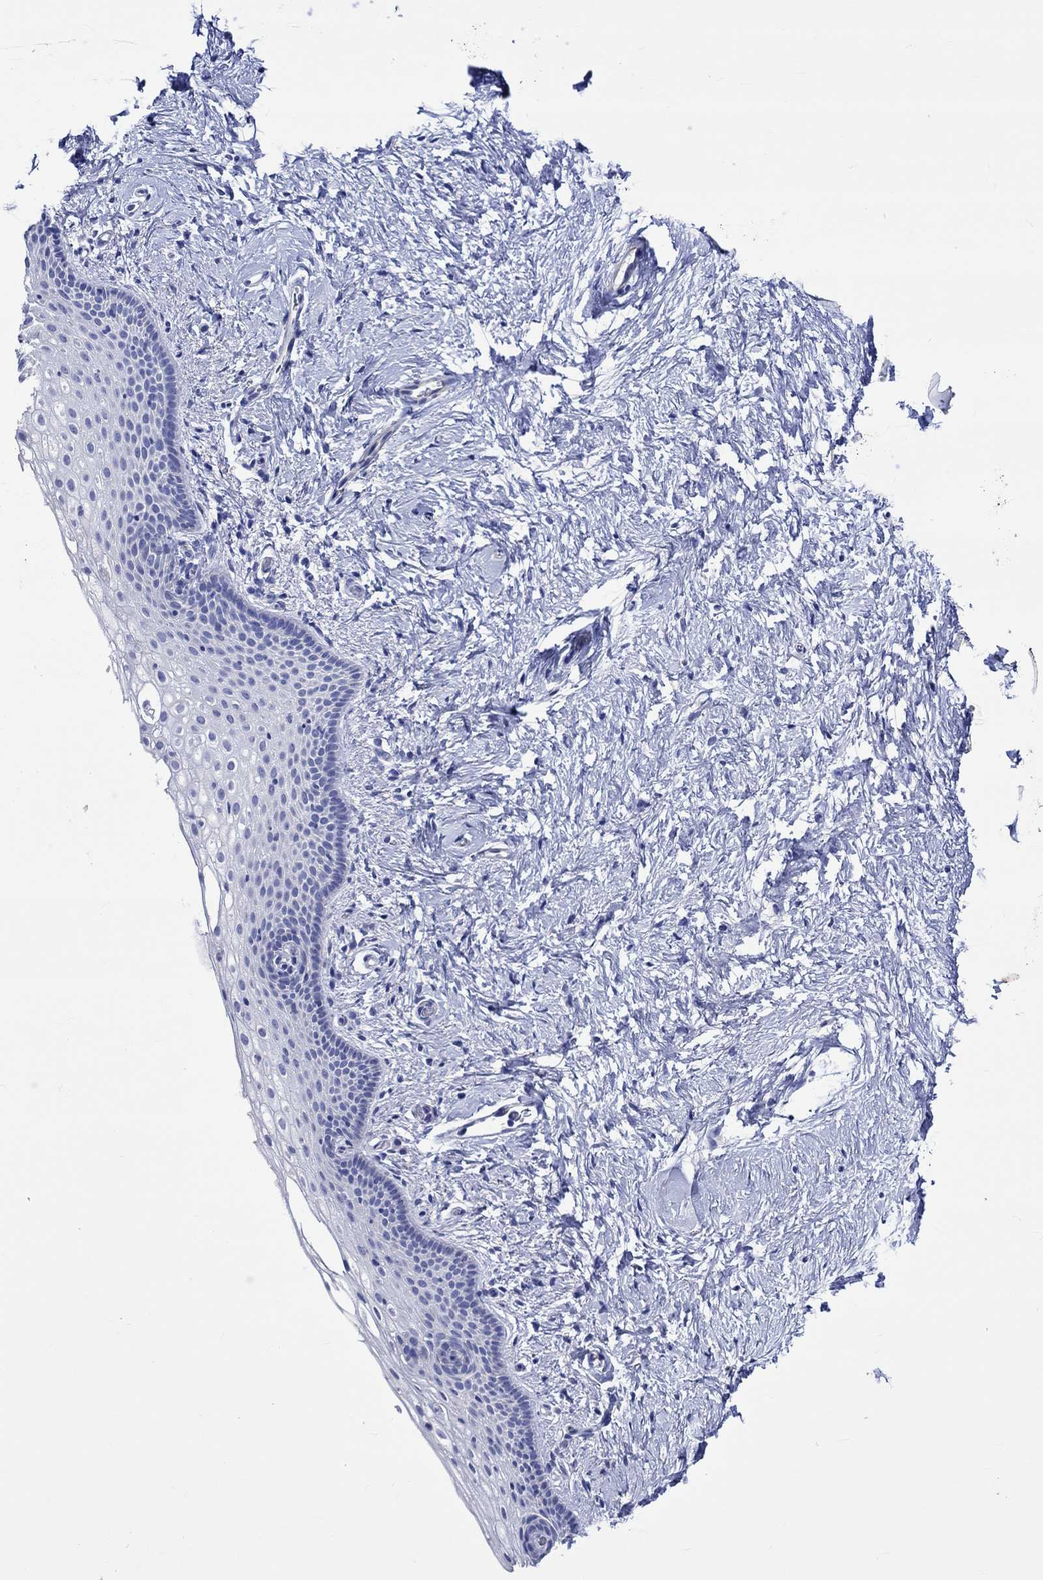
{"staining": {"intensity": "negative", "quantity": "none", "location": "none"}, "tissue": "vagina", "cell_type": "Squamous epithelial cells", "image_type": "normal", "snomed": [{"axis": "morphology", "description": "Normal tissue, NOS"}, {"axis": "topography", "description": "Vagina"}], "caption": "The histopathology image demonstrates no significant staining in squamous epithelial cells of vagina. The staining was performed using DAB (3,3'-diaminobenzidine) to visualize the protein expression in brown, while the nuclei were stained in blue with hematoxylin (Magnification: 20x).", "gene": "HARBI1", "patient": {"sex": "female", "age": 61}}